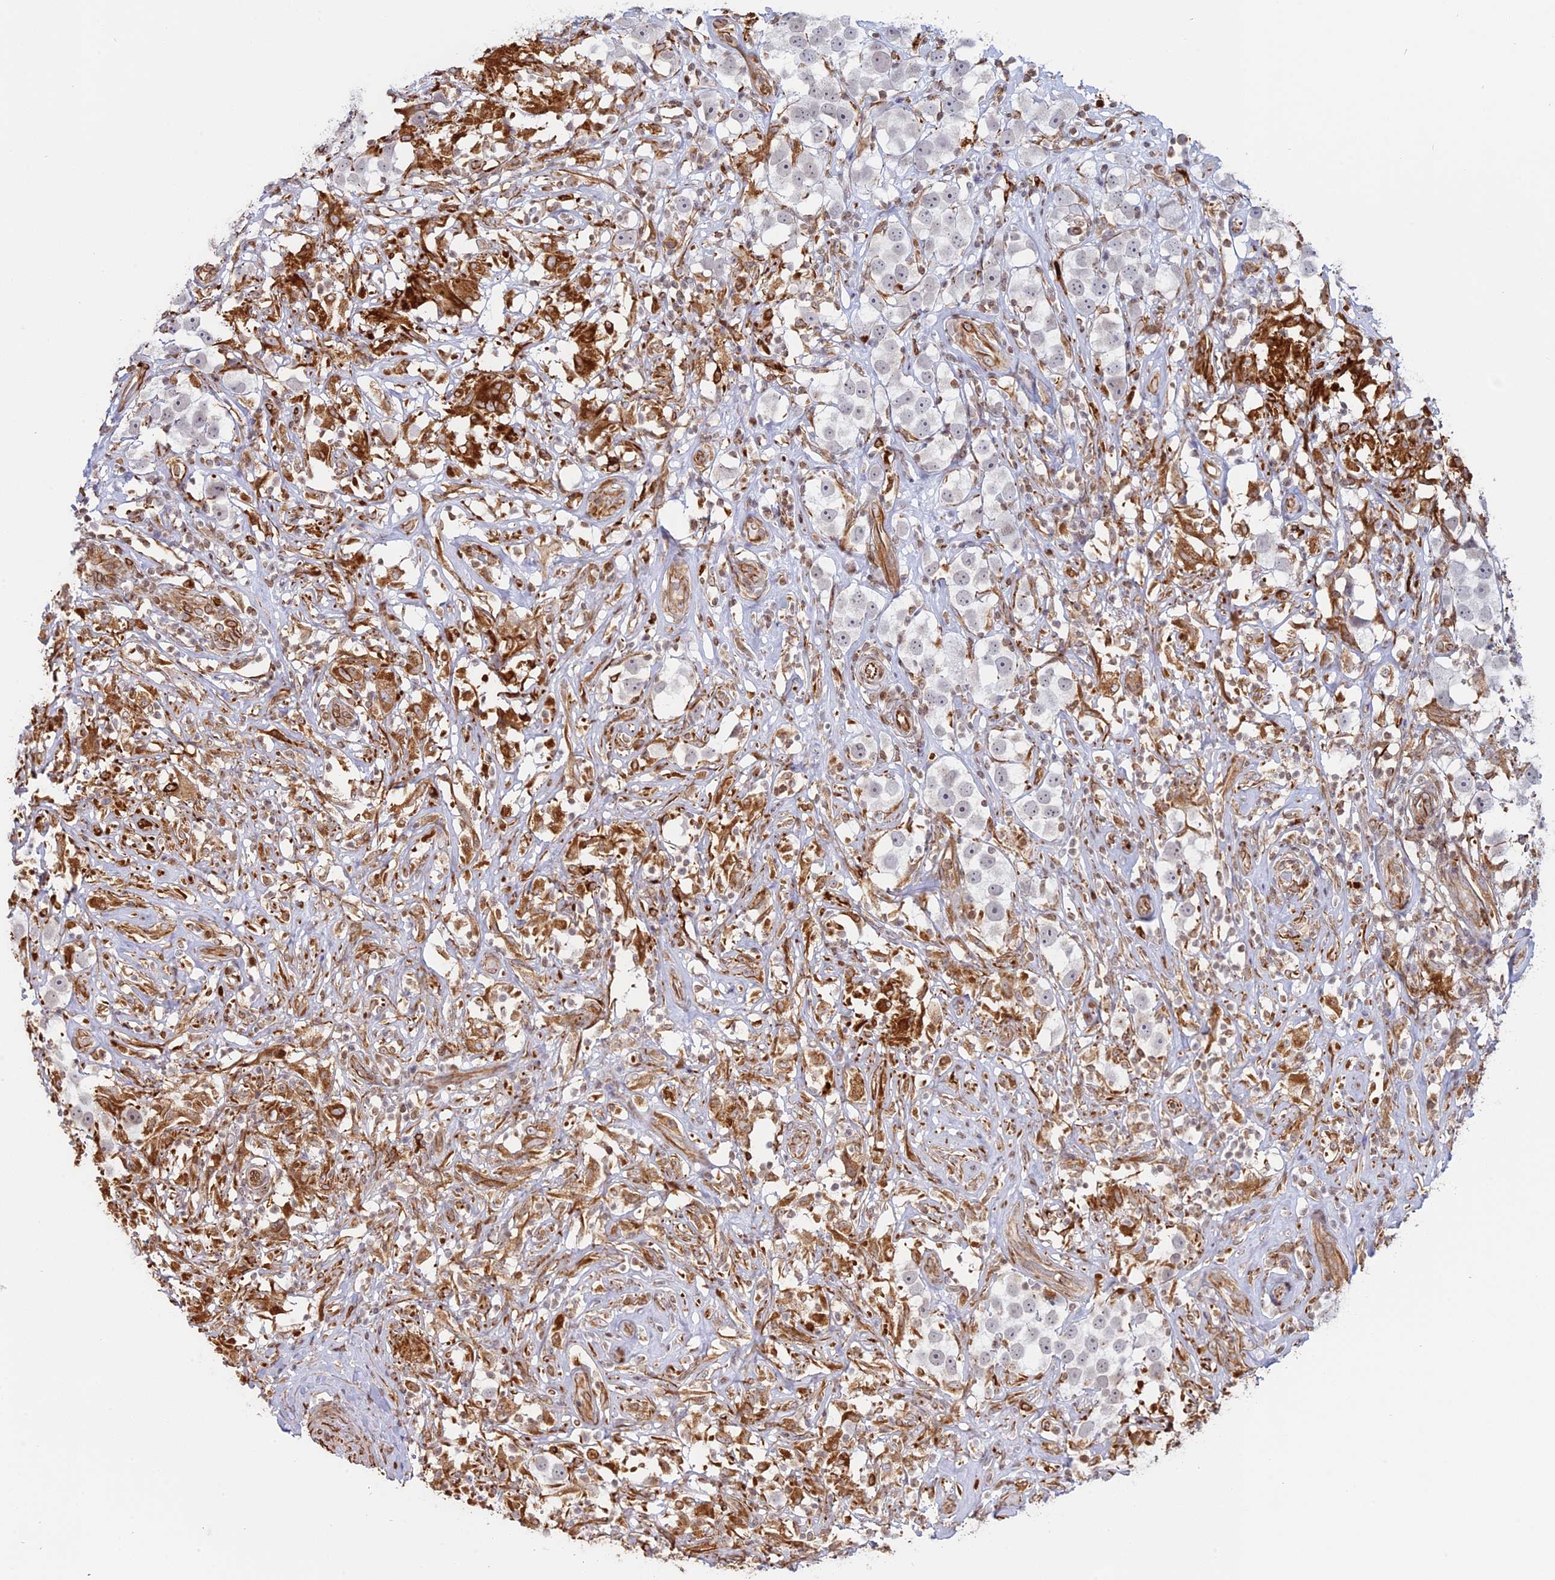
{"staining": {"intensity": "negative", "quantity": "none", "location": "none"}, "tissue": "testis cancer", "cell_type": "Tumor cells", "image_type": "cancer", "snomed": [{"axis": "morphology", "description": "Seminoma, NOS"}, {"axis": "topography", "description": "Testis"}], "caption": "Tumor cells show no significant protein staining in testis cancer (seminoma).", "gene": "APOBR", "patient": {"sex": "male", "age": 49}}